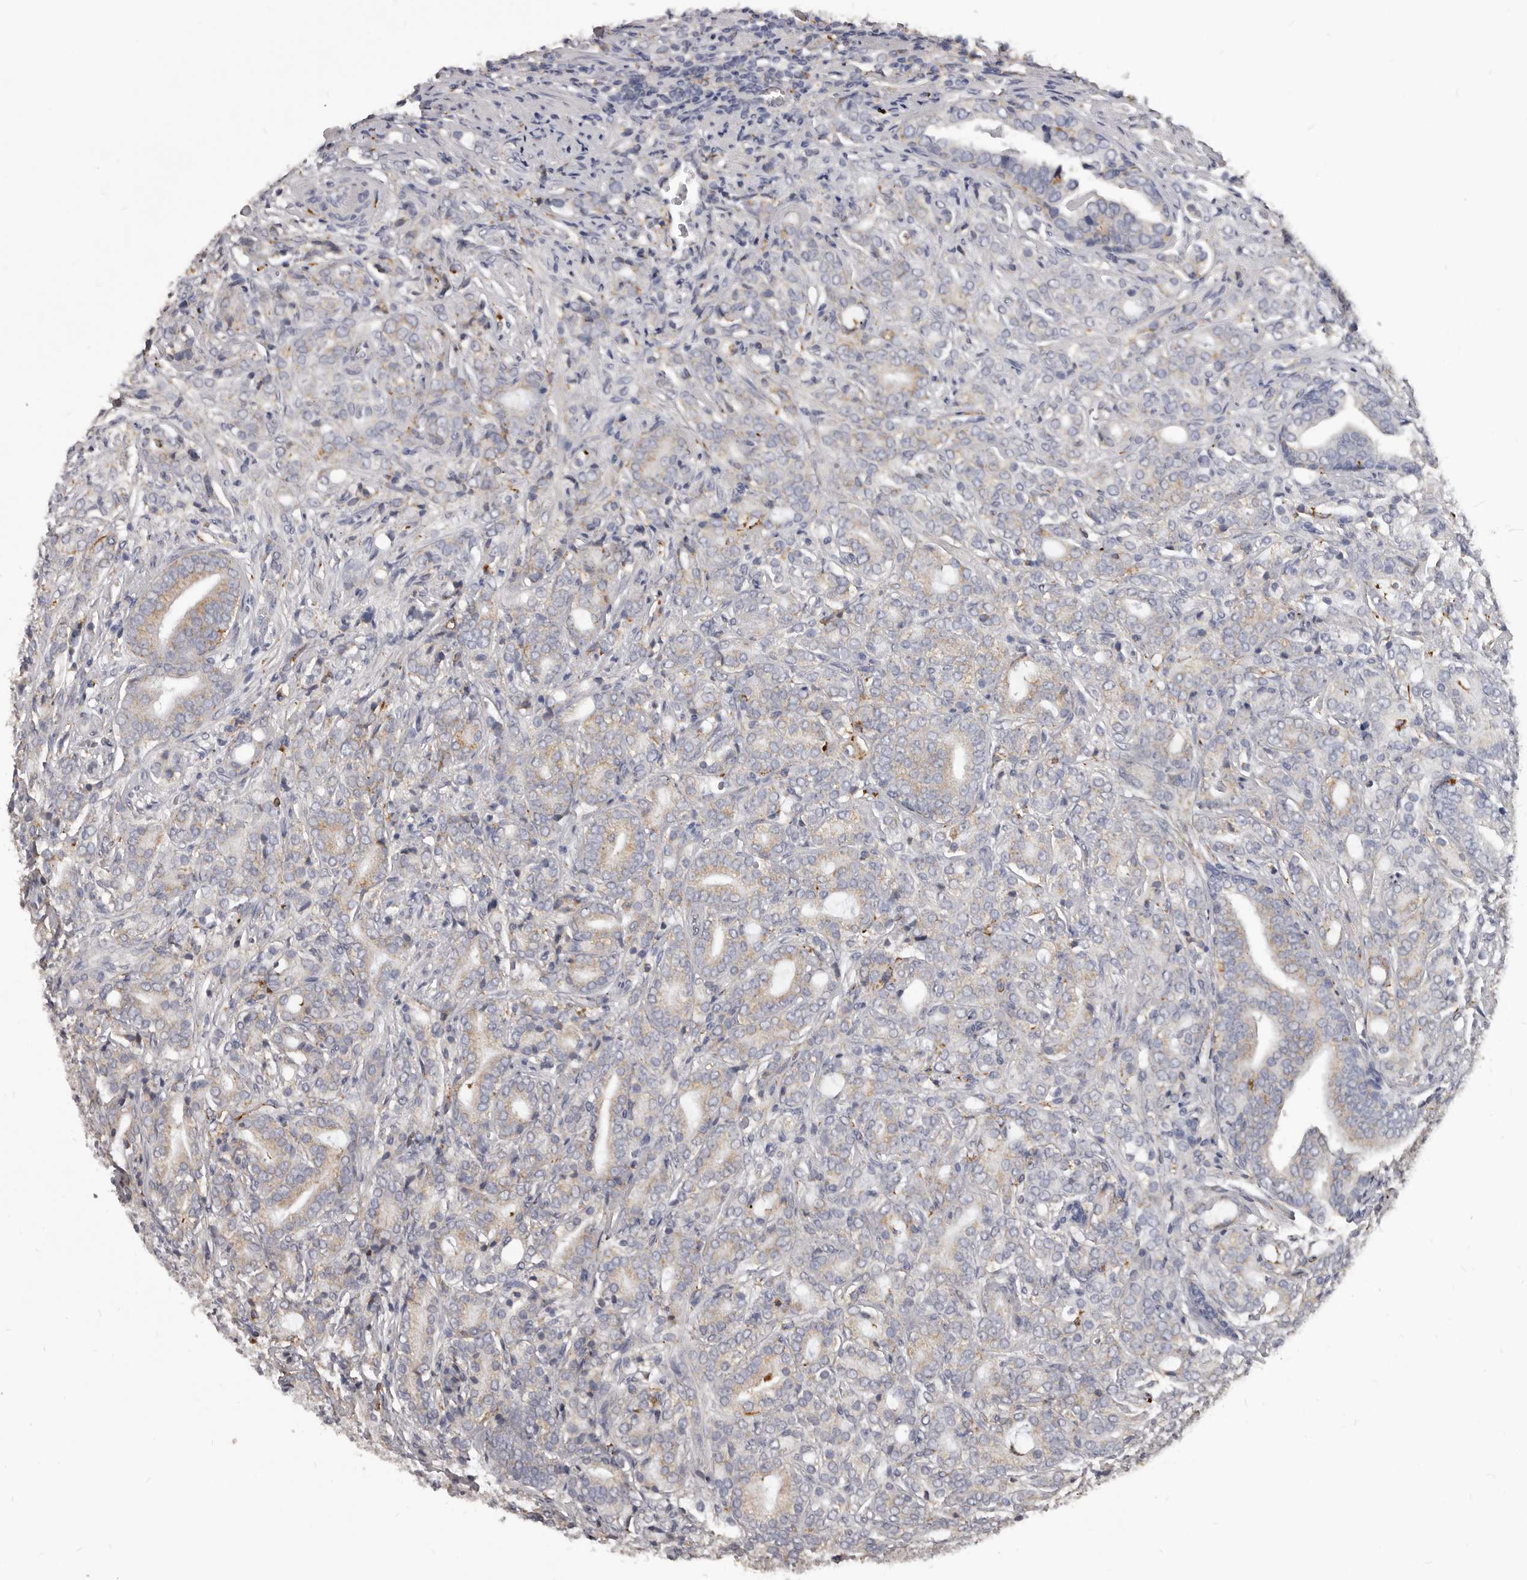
{"staining": {"intensity": "weak", "quantity": "25%-75%", "location": "cytoplasmic/membranous"}, "tissue": "prostate cancer", "cell_type": "Tumor cells", "image_type": "cancer", "snomed": [{"axis": "morphology", "description": "Adenocarcinoma, High grade"}, {"axis": "topography", "description": "Prostate"}], "caption": "Immunohistochemistry (IHC) photomicrograph of neoplastic tissue: human prostate cancer (high-grade adenocarcinoma) stained using immunohistochemistry shows low levels of weak protein expression localized specifically in the cytoplasmic/membranous of tumor cells, appearing as a cytoplasmic/membranous brown color.", "gene": "PI4K2A", "patient": {"sex": "male", "age": 57}}